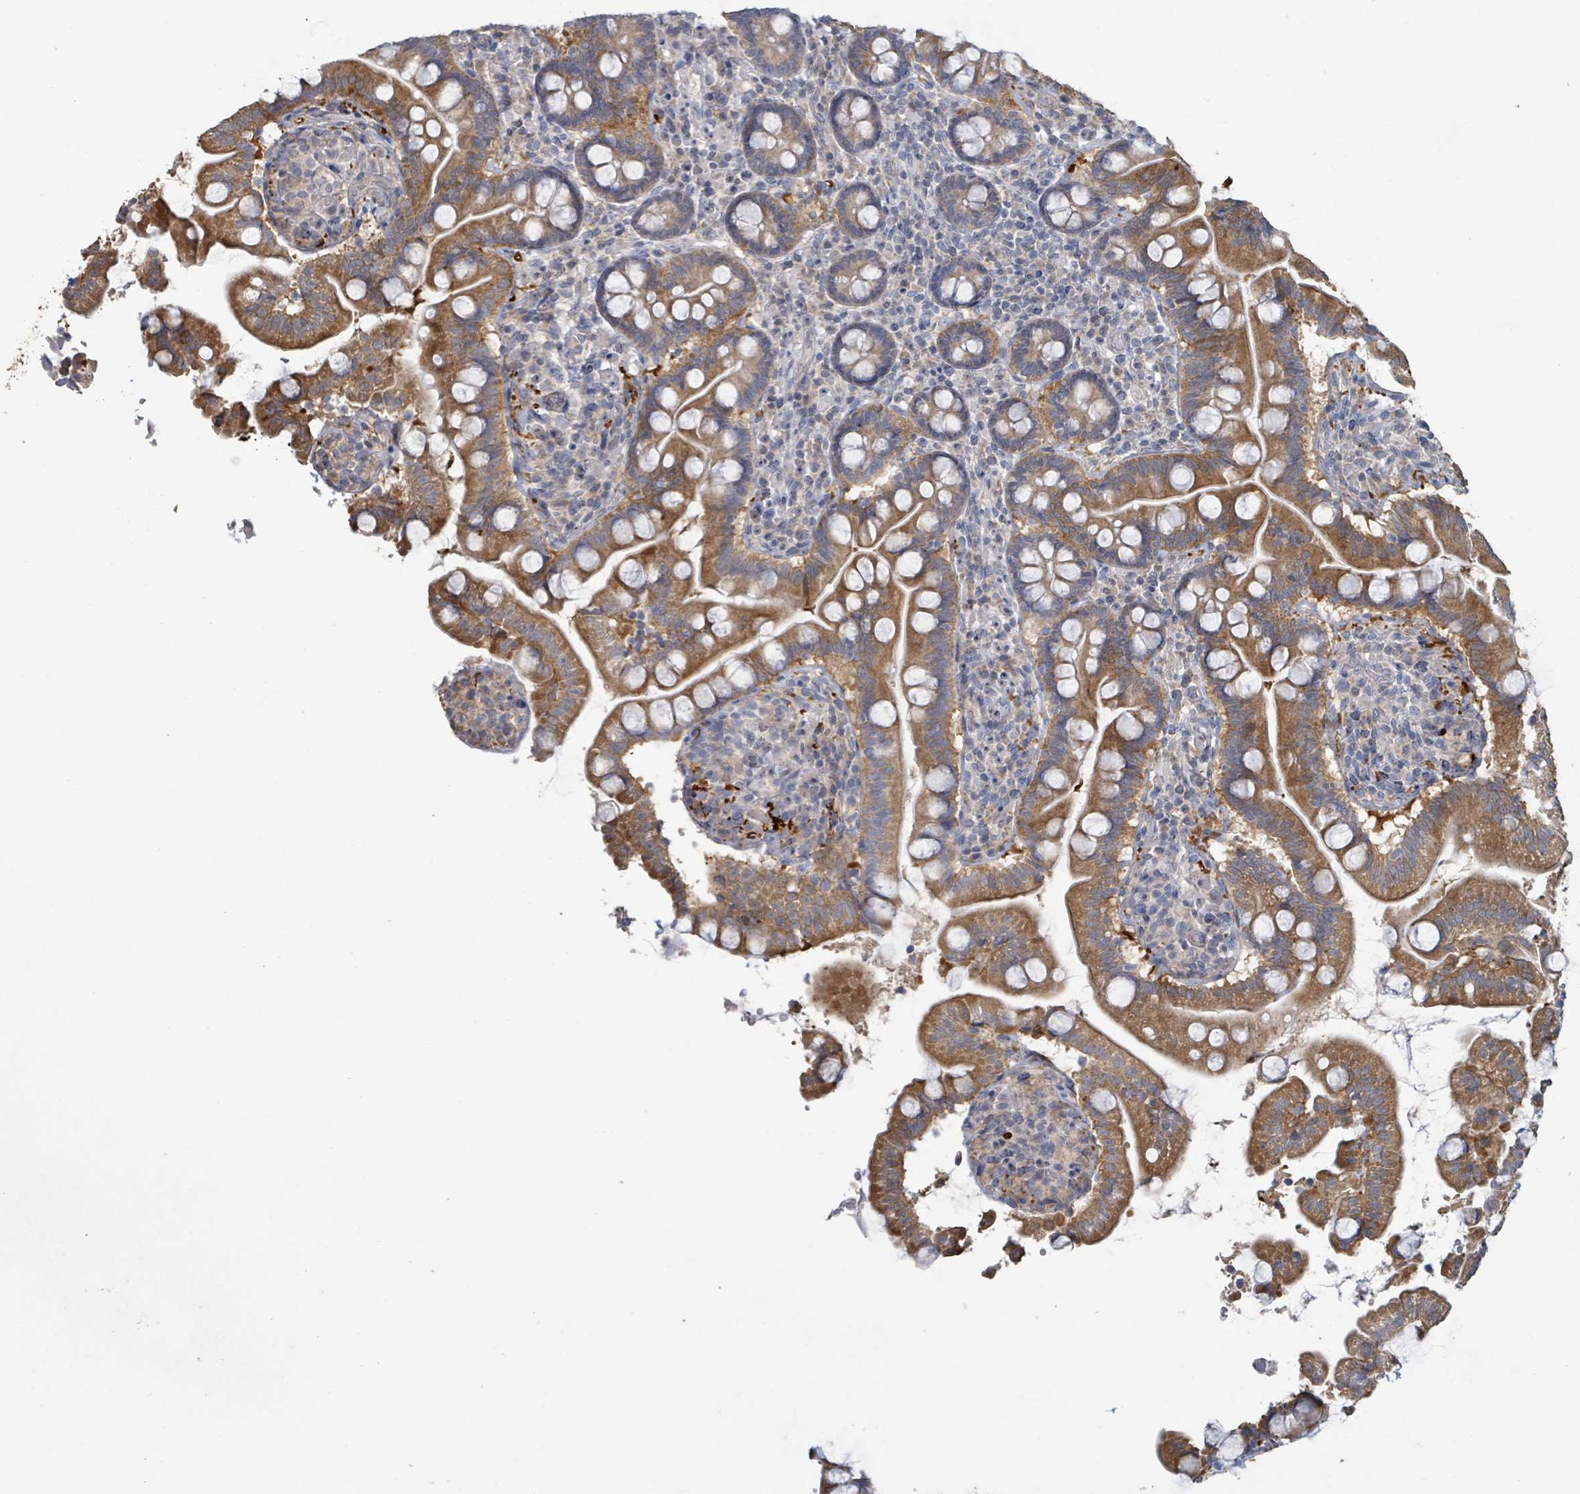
{"staining": {"intensity": "strong", "quantity": "25%-75%", "location": "cytoplasmic/membranous"}, "tissue": "small intestine", "cell_type": "Glandular cells", "image_type": "normal", "snomed": [{"axis": "morphology", "description": "Normal tissue, NOS"}, {"axis": "topography", "description": "Small intestine"}], "caption": "A brown stain labels strong cytoplasmic/membranous expression of a protein in glandular cells of unremarkable small intestine.", "gene": "RPL32", "patient": {"sex": "female", "age": 64}}